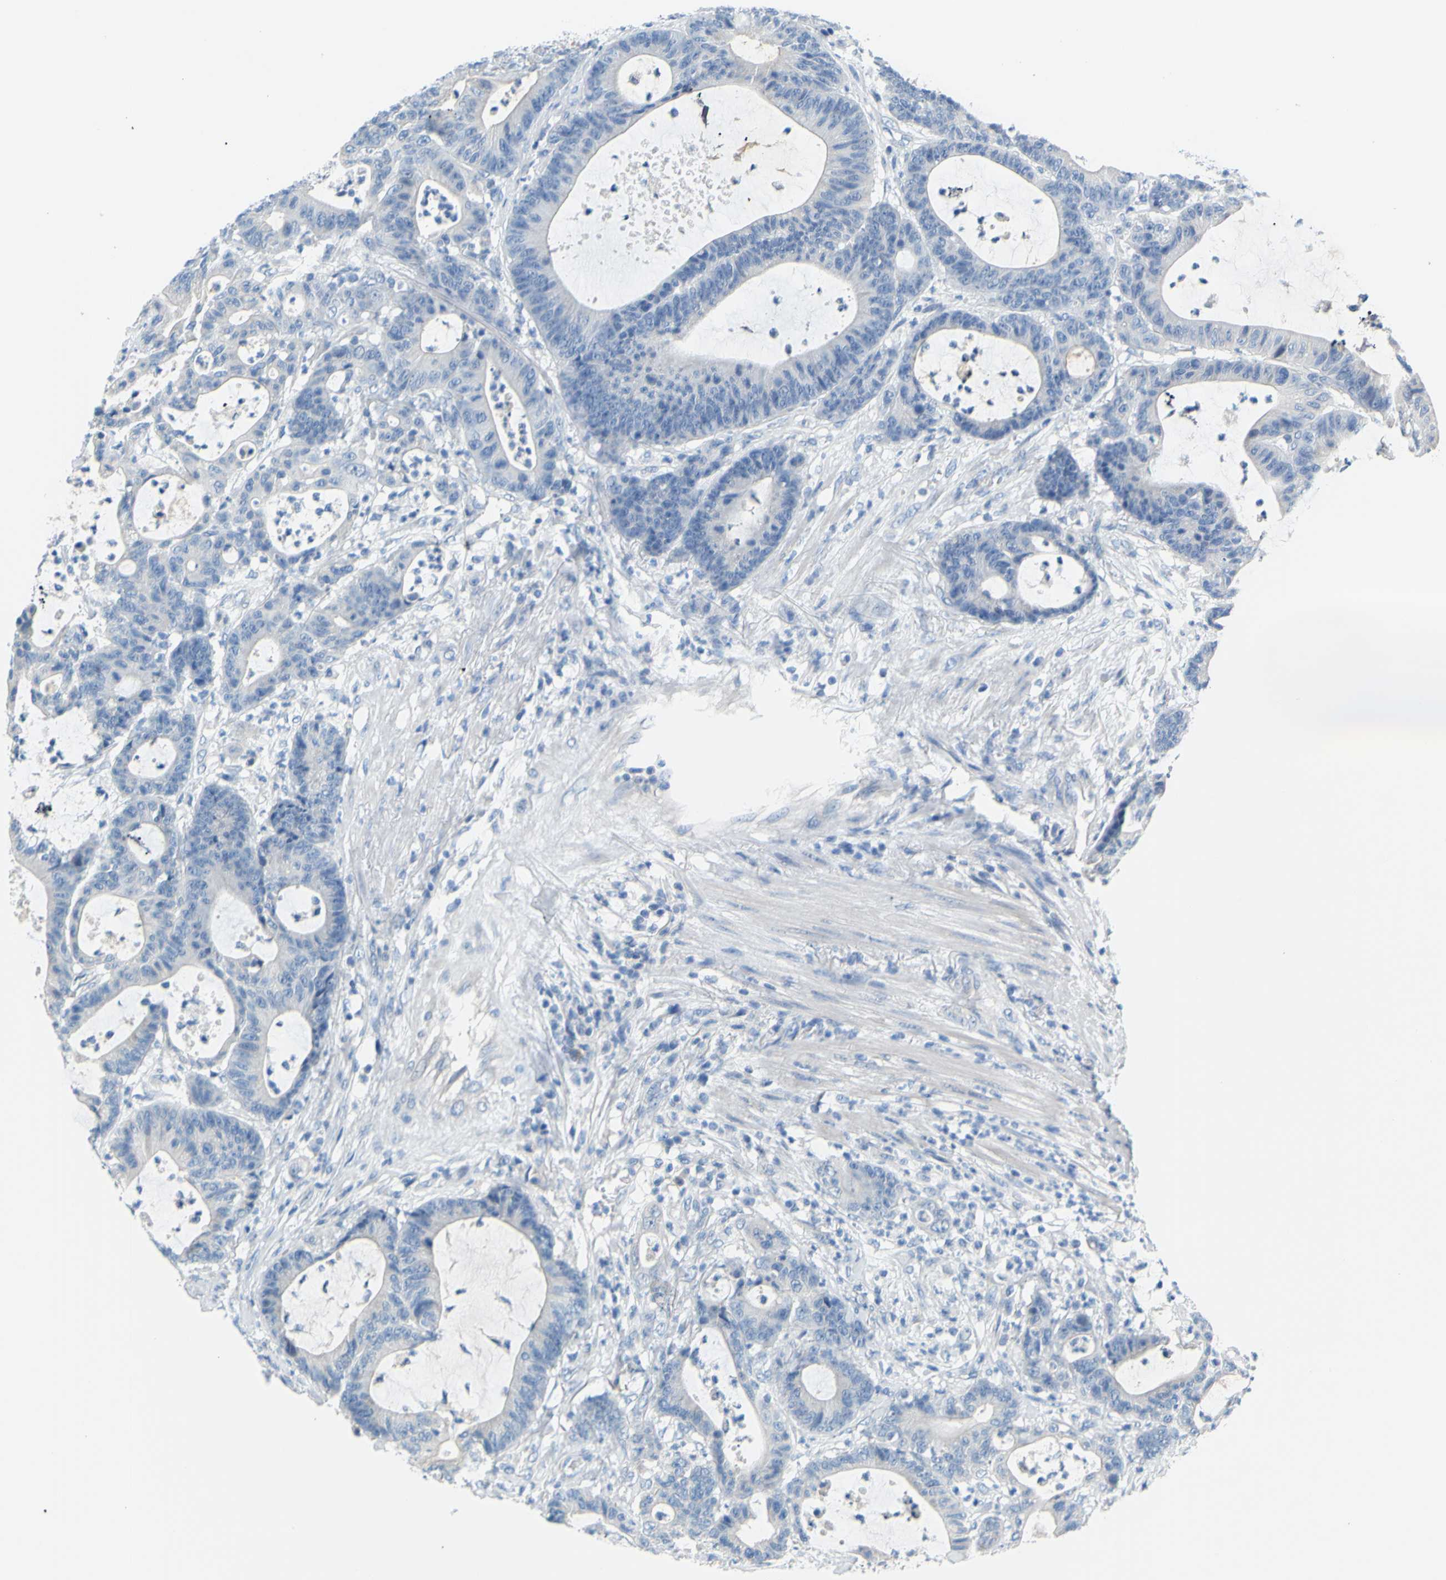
{"staining": {"intensity": "negative", "quantity": "none", "location": "none"}, "tissue": "colorectal cancer", "cell_type": "Tumor cells", "image_type": "cancer", "snomed": [{"axis": "morphology", "description": "Adenocarcinoma, NOS"}, {"axis": "topography", "description": "Colon"}], "caption": "This is an immunohistochemistry (IHC) image of human colorectal adenocarcinoma. There is no staining in tumor cells.", "gene": "SLC1A2", "patient": {"sex": "female", "age": 84}}